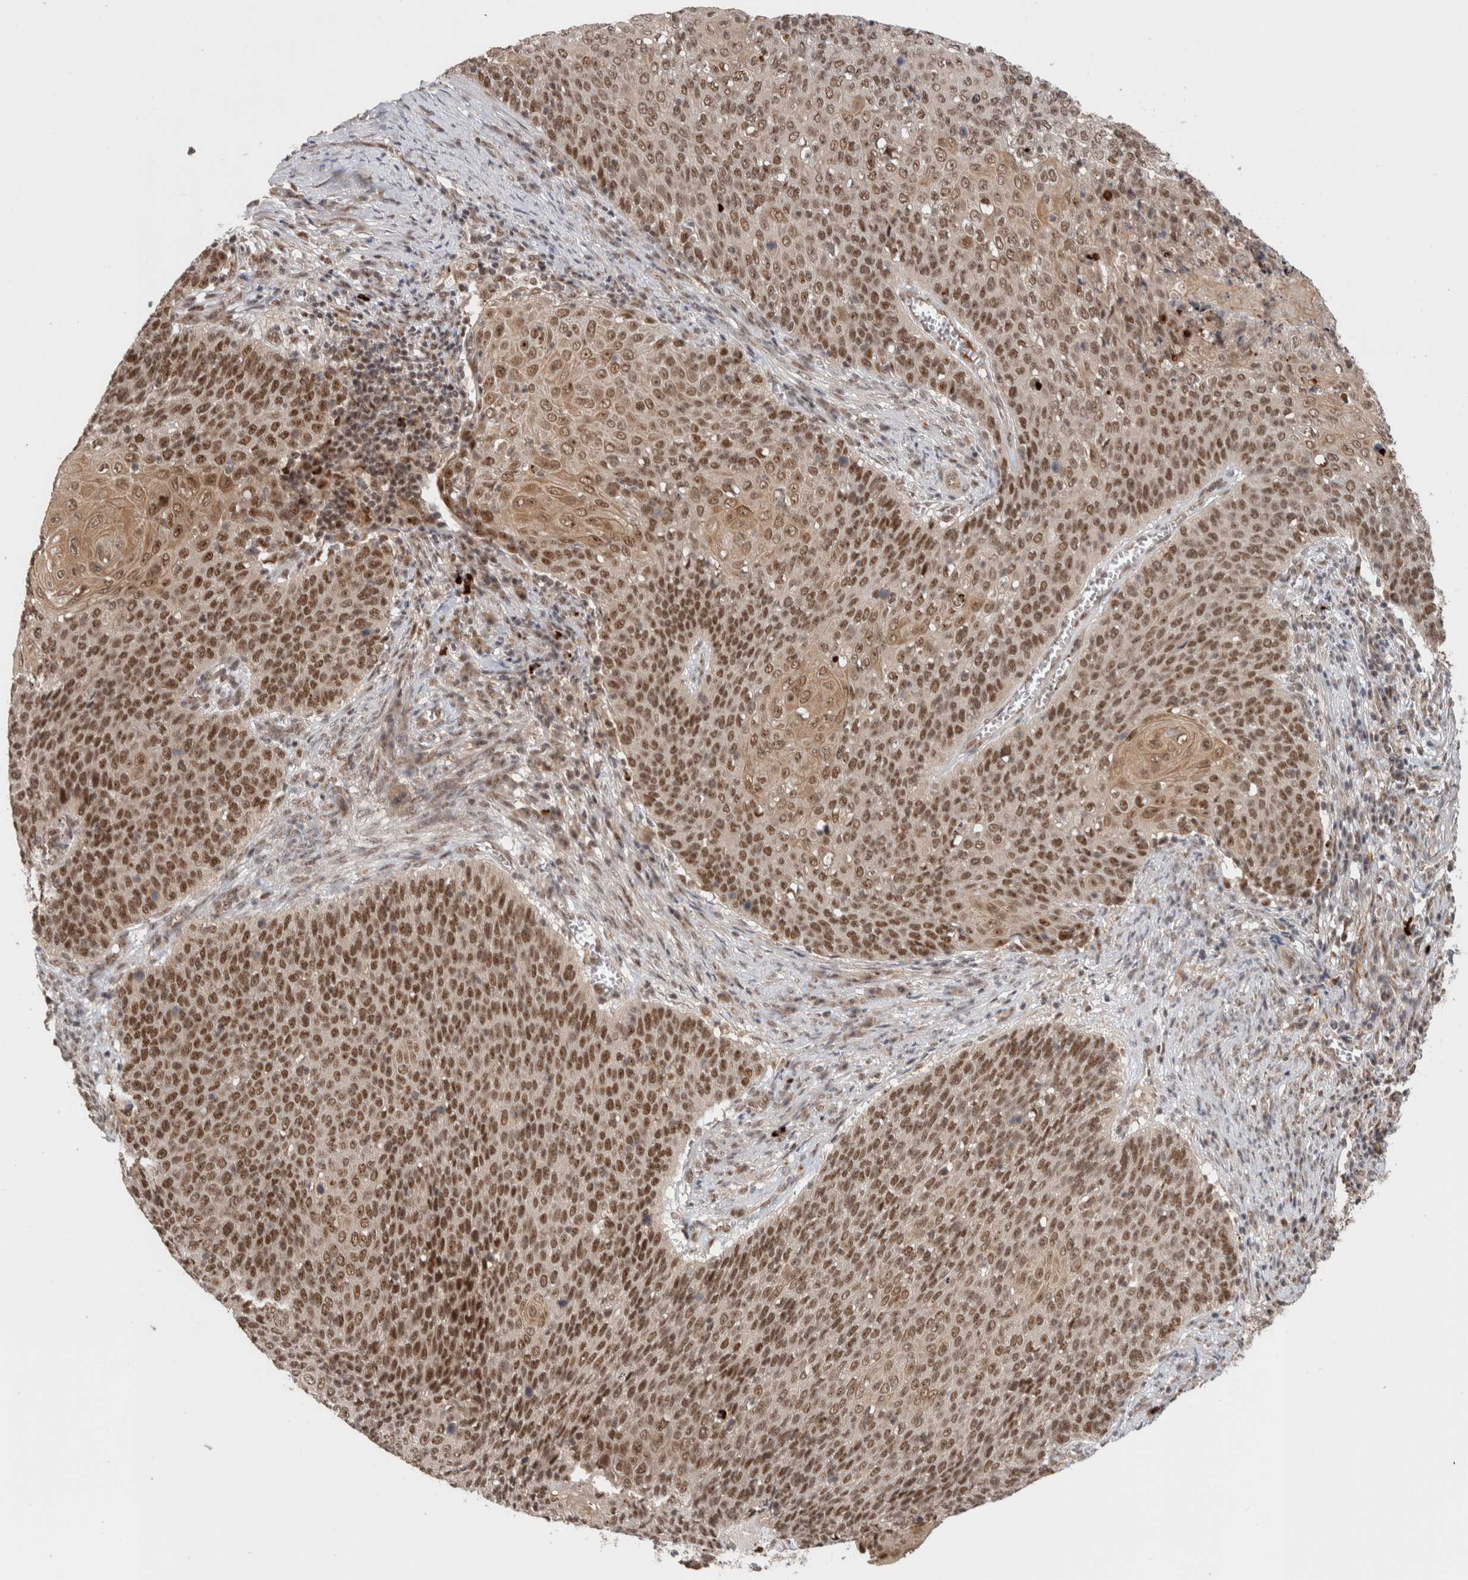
{"staining": {"intensity": "moderate", "quantity": ">75%", "location": "nuclear"}, "tissue": "cervical cancer", "cell_type": "Tumor cells", "image_type": "cancer", "snomed": [{"axis": "morphology", "description": "Squamous cell carcinoma, NOS"}, {"axis": "topography", "description": "Cervix"}], "caption": "An immunohistochemistry (IHC) histopathology image of tumor tissue is shown. Protein staining in brown shows moderate nuclear positivity in cervical squamous cell carcinoma within tumor cells. The protein of interest is shown in brown color, while the nuclei are stained blue.", "gene": "MPHOSPH6", "patient": {"sex": "female", "age": 39}}